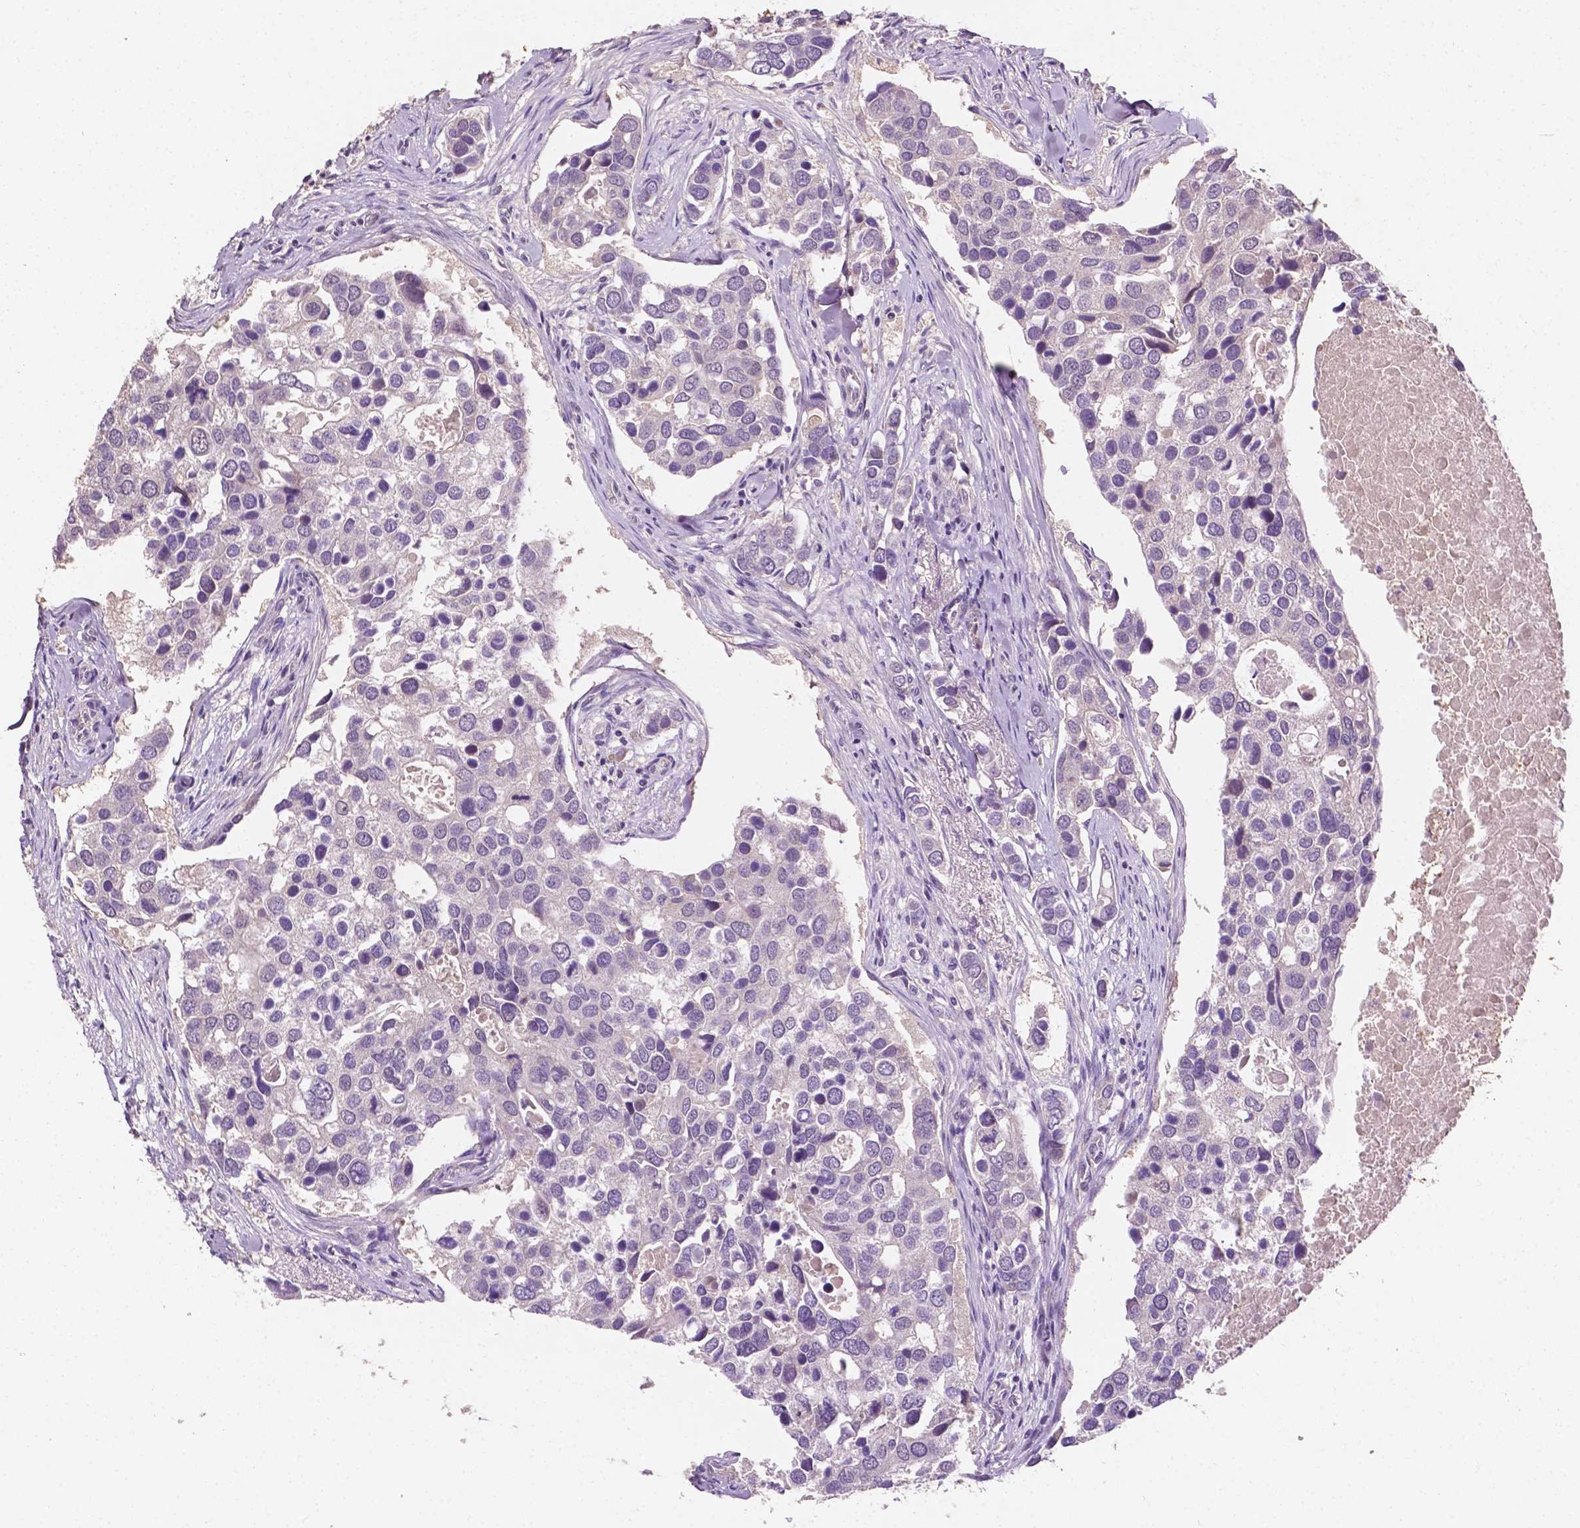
{"staining": {"intensity": "negative", "quantity": "none", "location": "none"}, "tissue": "breast cancer", "cell_type": "Tumor cells", "image_type": "cancer", "snomed": [{"axis": "morphology", "description": "Duct carcinoma"}, {"axis": "topography", "description": "Breast"}], "caption": "This histopathology image is of breast invasive ductal carcinoma stained with IHC to label a protein in brown with the nuclei are counter-stained blue. There is no expression in tumor cells.", "gene": "MROH6", "patient": {"sex": "female", "age": 83}}